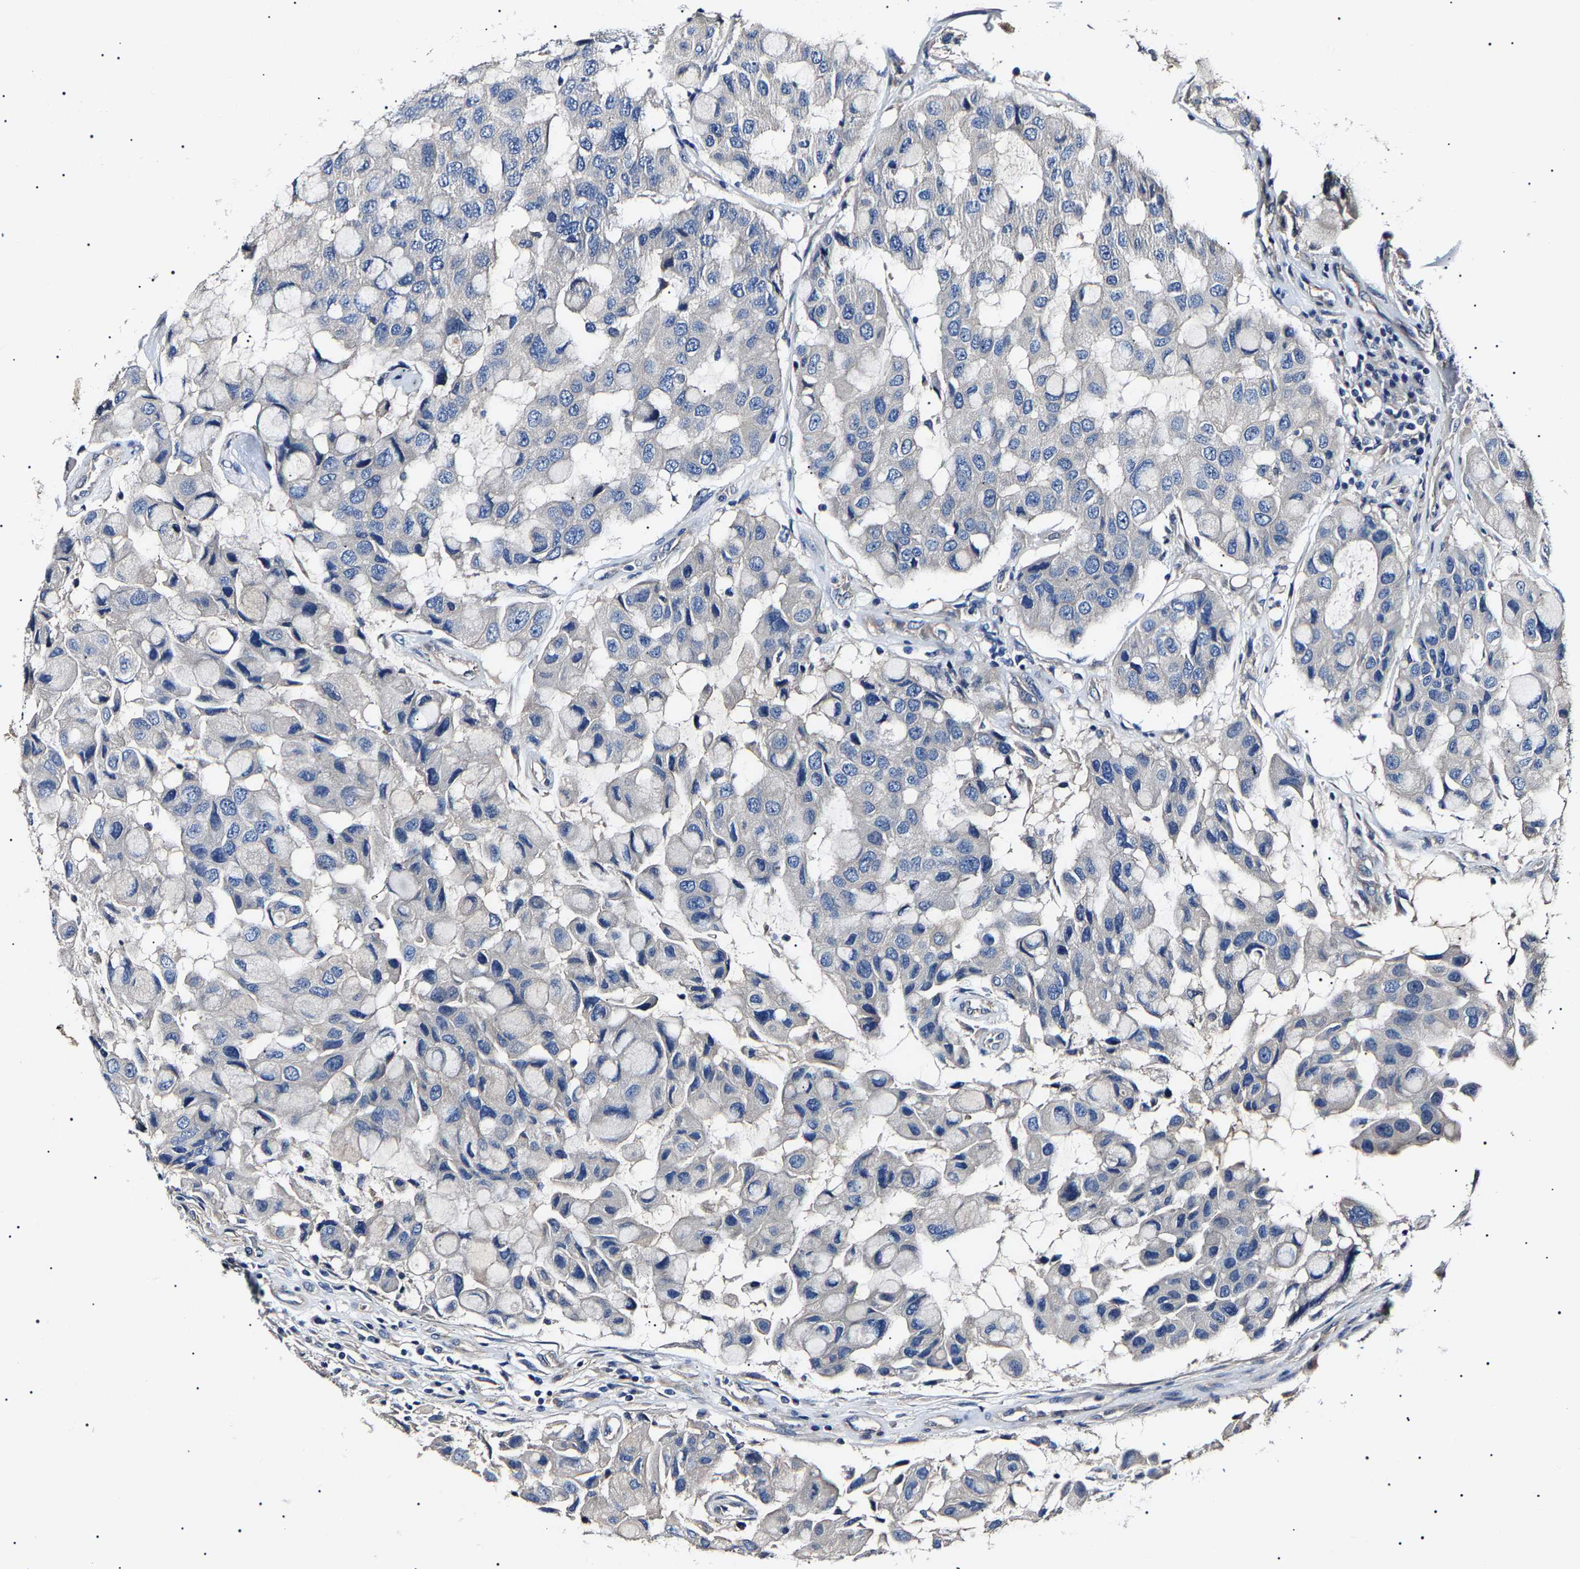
{"staining": {"intensity": "negative", "quantity": "none", "location": "none"}, "tissue": "breast cancer", "cell_type": "Tumor cells", "image_type": "cancer", "snomed": [{"axis": "morphology", "description": "Duct carcinoma"}, {"axis": "topography", "description": "Breast"}], "caption": "Intraductal carcinoma (breast) stained for a protein using immunohistochemistry shows no positivity tumor cells.", "gene": "KLHL42", "patient": {"sex": "female", "age": 27}}